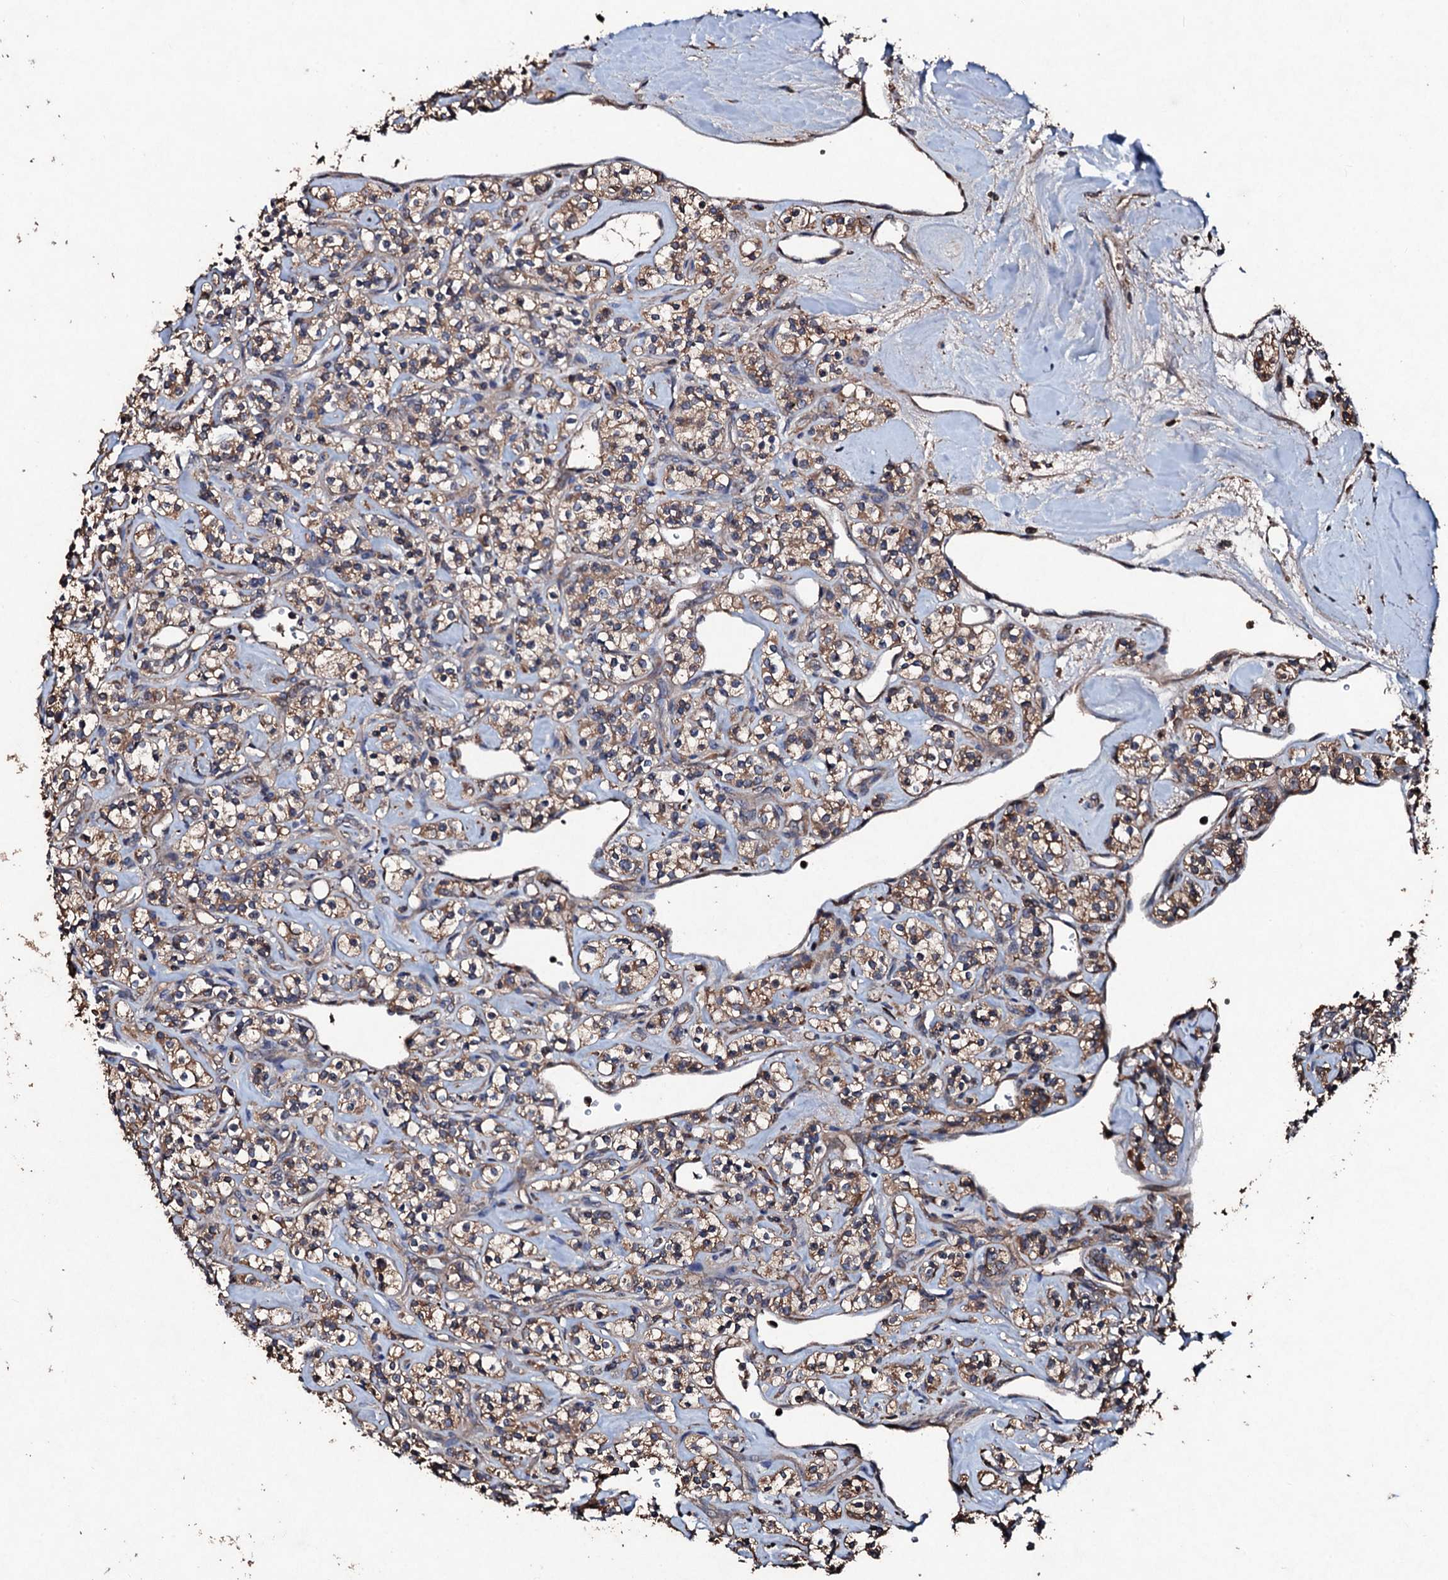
{"staining": {"intensity": "moderate", "quantity": ">75%", "location": "cytoplasmic/membranous"}, "tissue": "renal cancer", "cell_type": "Tumor cells", "image_type": "cancer", "snomed": [{"axis": "morphology", "description": "Adenocarcinoma, NOS"}, {"axis": "topography", "description": "Kidney"}], "caption": "Tumor cells display medium levels of moderate cytoplasmic/membranous staining in about >75% of cells in human adenocarcinoma (renal). The staining was performed using DAB (3,3'-diaminobenzidine), with brown indicating positive protein expression. Nuclei are stained blue with hematoxylin.", "gene": "KERA", "patient": {"sex": "male", "age": 77}}